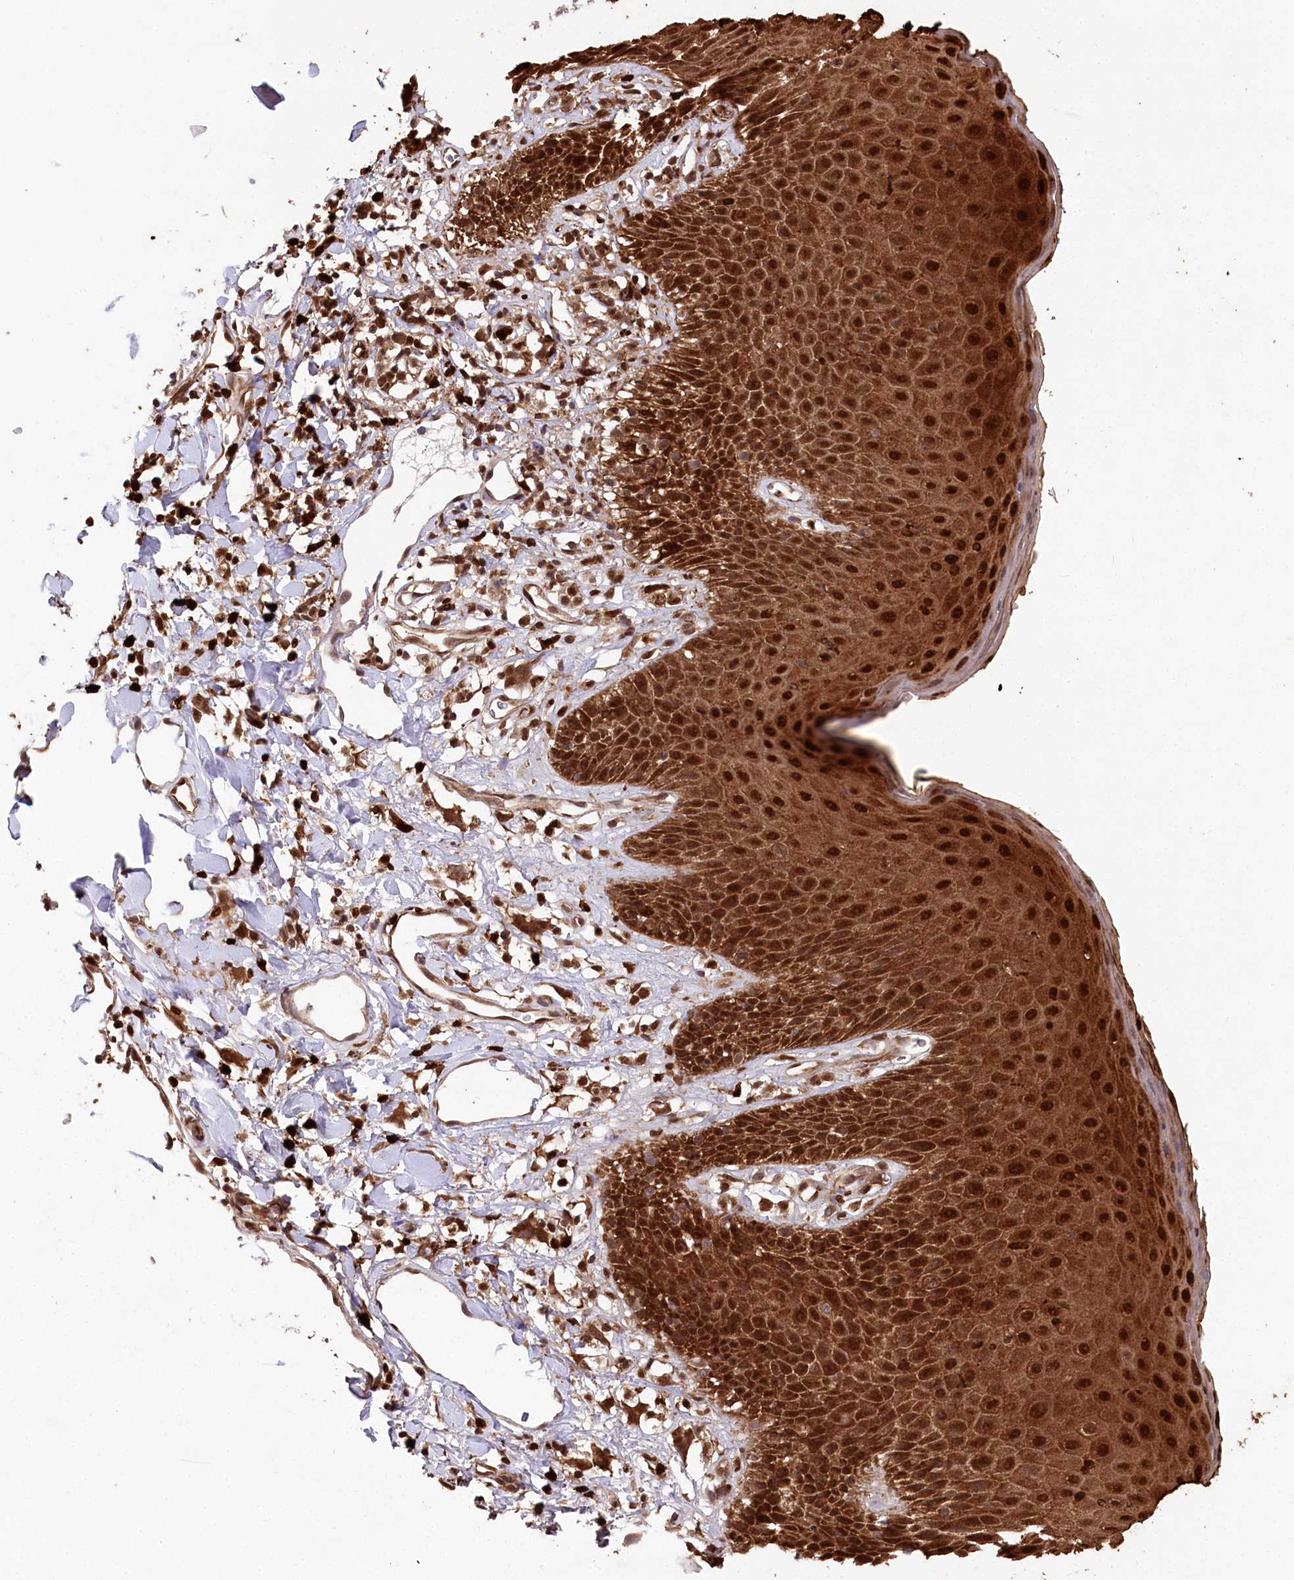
{"staining": {"intensity": "strong", "quantity": ">75%", "location": "cytoplasmic/membranous,nuclear"}, "tissue": "skin", "cell_type": "Epidermal cells", "image_type": "normal", "snomed": [{"axis": "morphology", "description": "Normal tissue, NOS"}, {"axis": "topography", "description": "Vulva"}], "caption": "Brown immunohistochemical staining in normal skin exhibits strong cytoplasmic/membranous,nuclear expression in approximately >75% of epidermal cells. (brown staining indicates protein expression, while blue staining denotes nuclei).", "gene": "LSG1", "patient": {"sex": "female", "age": 68}}